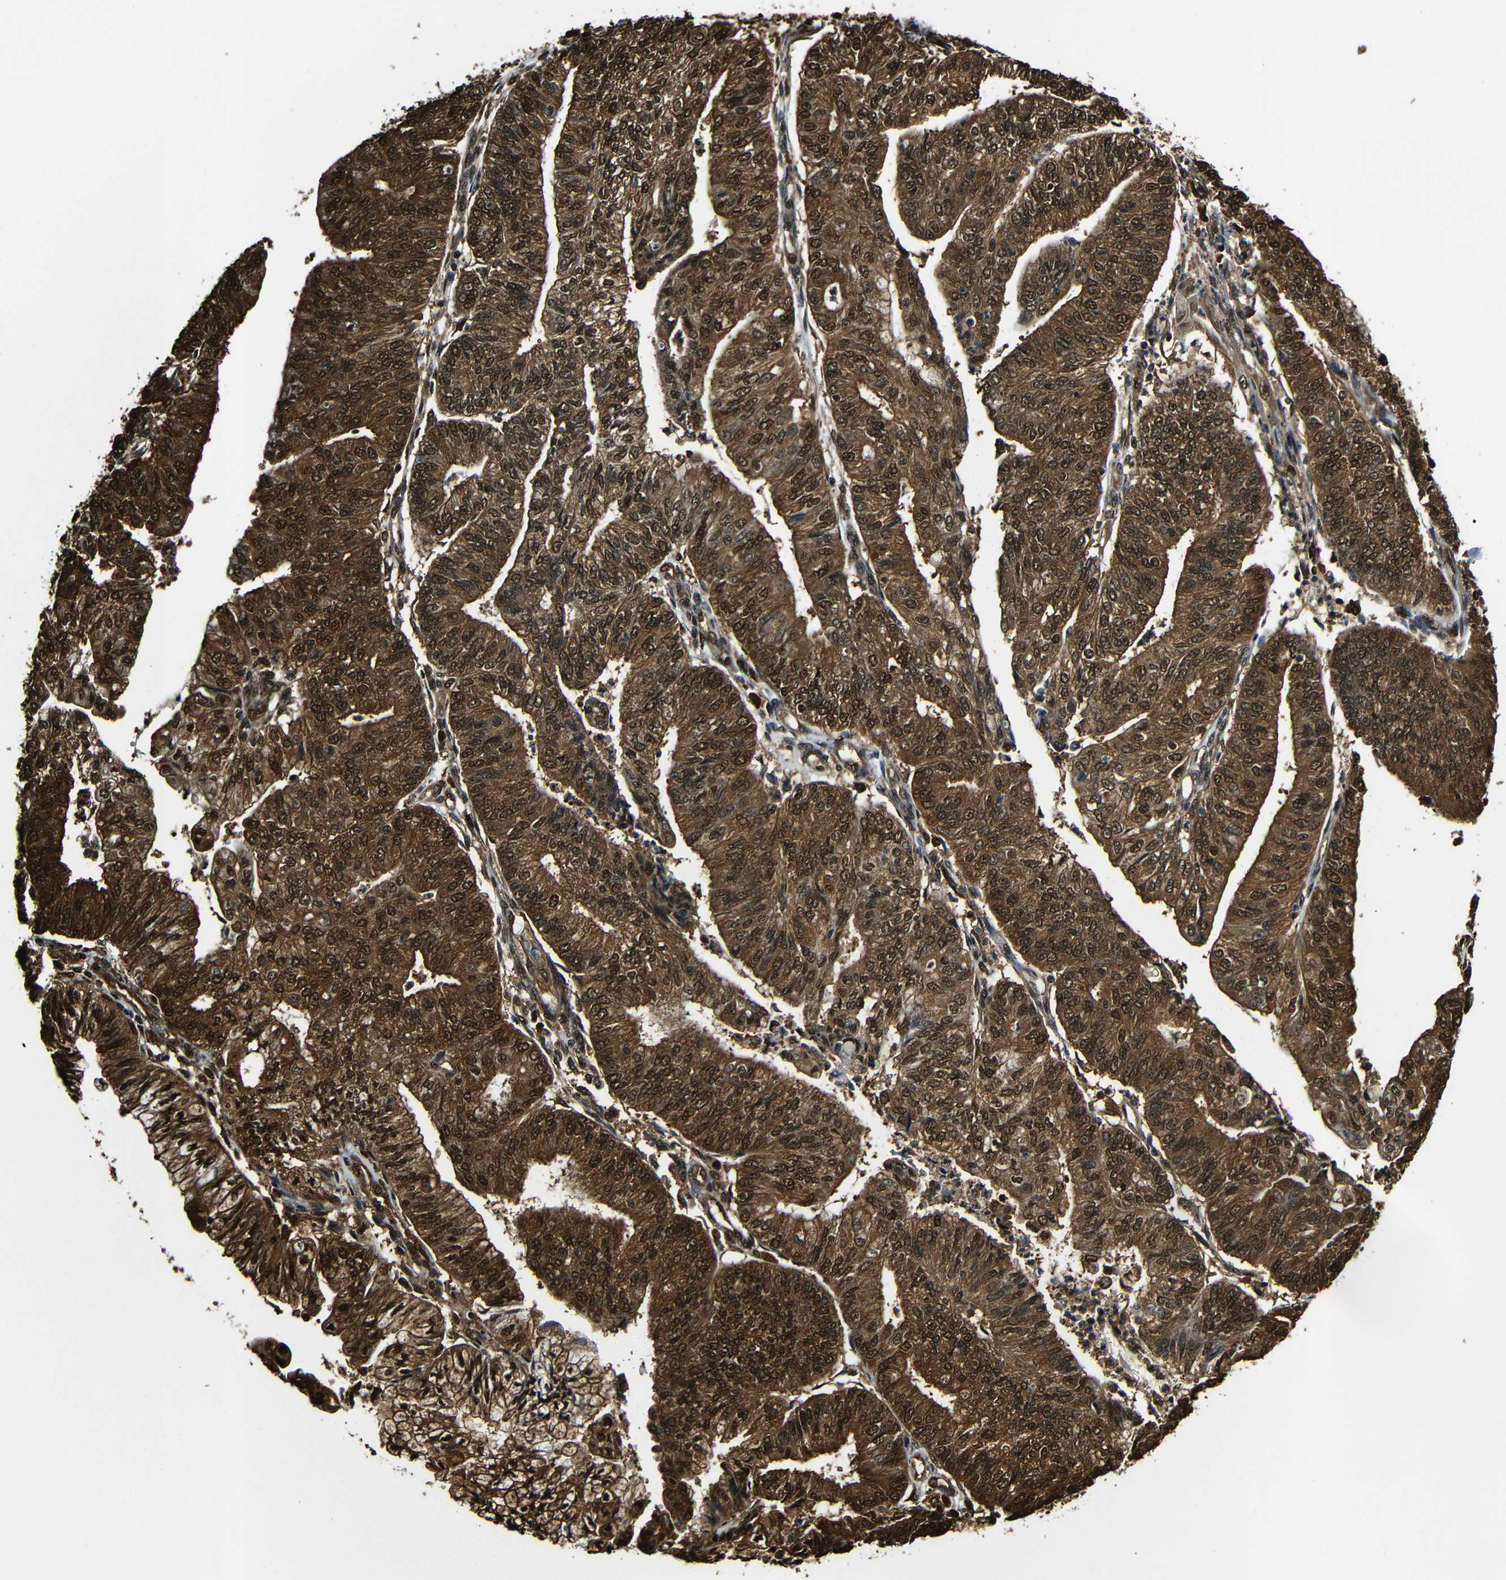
{"staining": {"intensity": "strong", "quantity": ">75%", "location": "cytoplasmic/membranous,nuclear"}, "tissue": "endometrial cancer", "cell_type": "Tumor cells", "image_type": "cancer", "snomed": [{"axis": "morphology", "description": "Adenocarcinoma, NOS"}, {"axis": "topography", "description": "Endometrium"}], "caption": "Protein staining displays strong cytoplasmic/membranous and nuclear staining in about >75% of tumor cells in endometrial cancer (adenocarcinoma).", "gene": "VCP", "patient": {"sex": "female", "age": 59}}